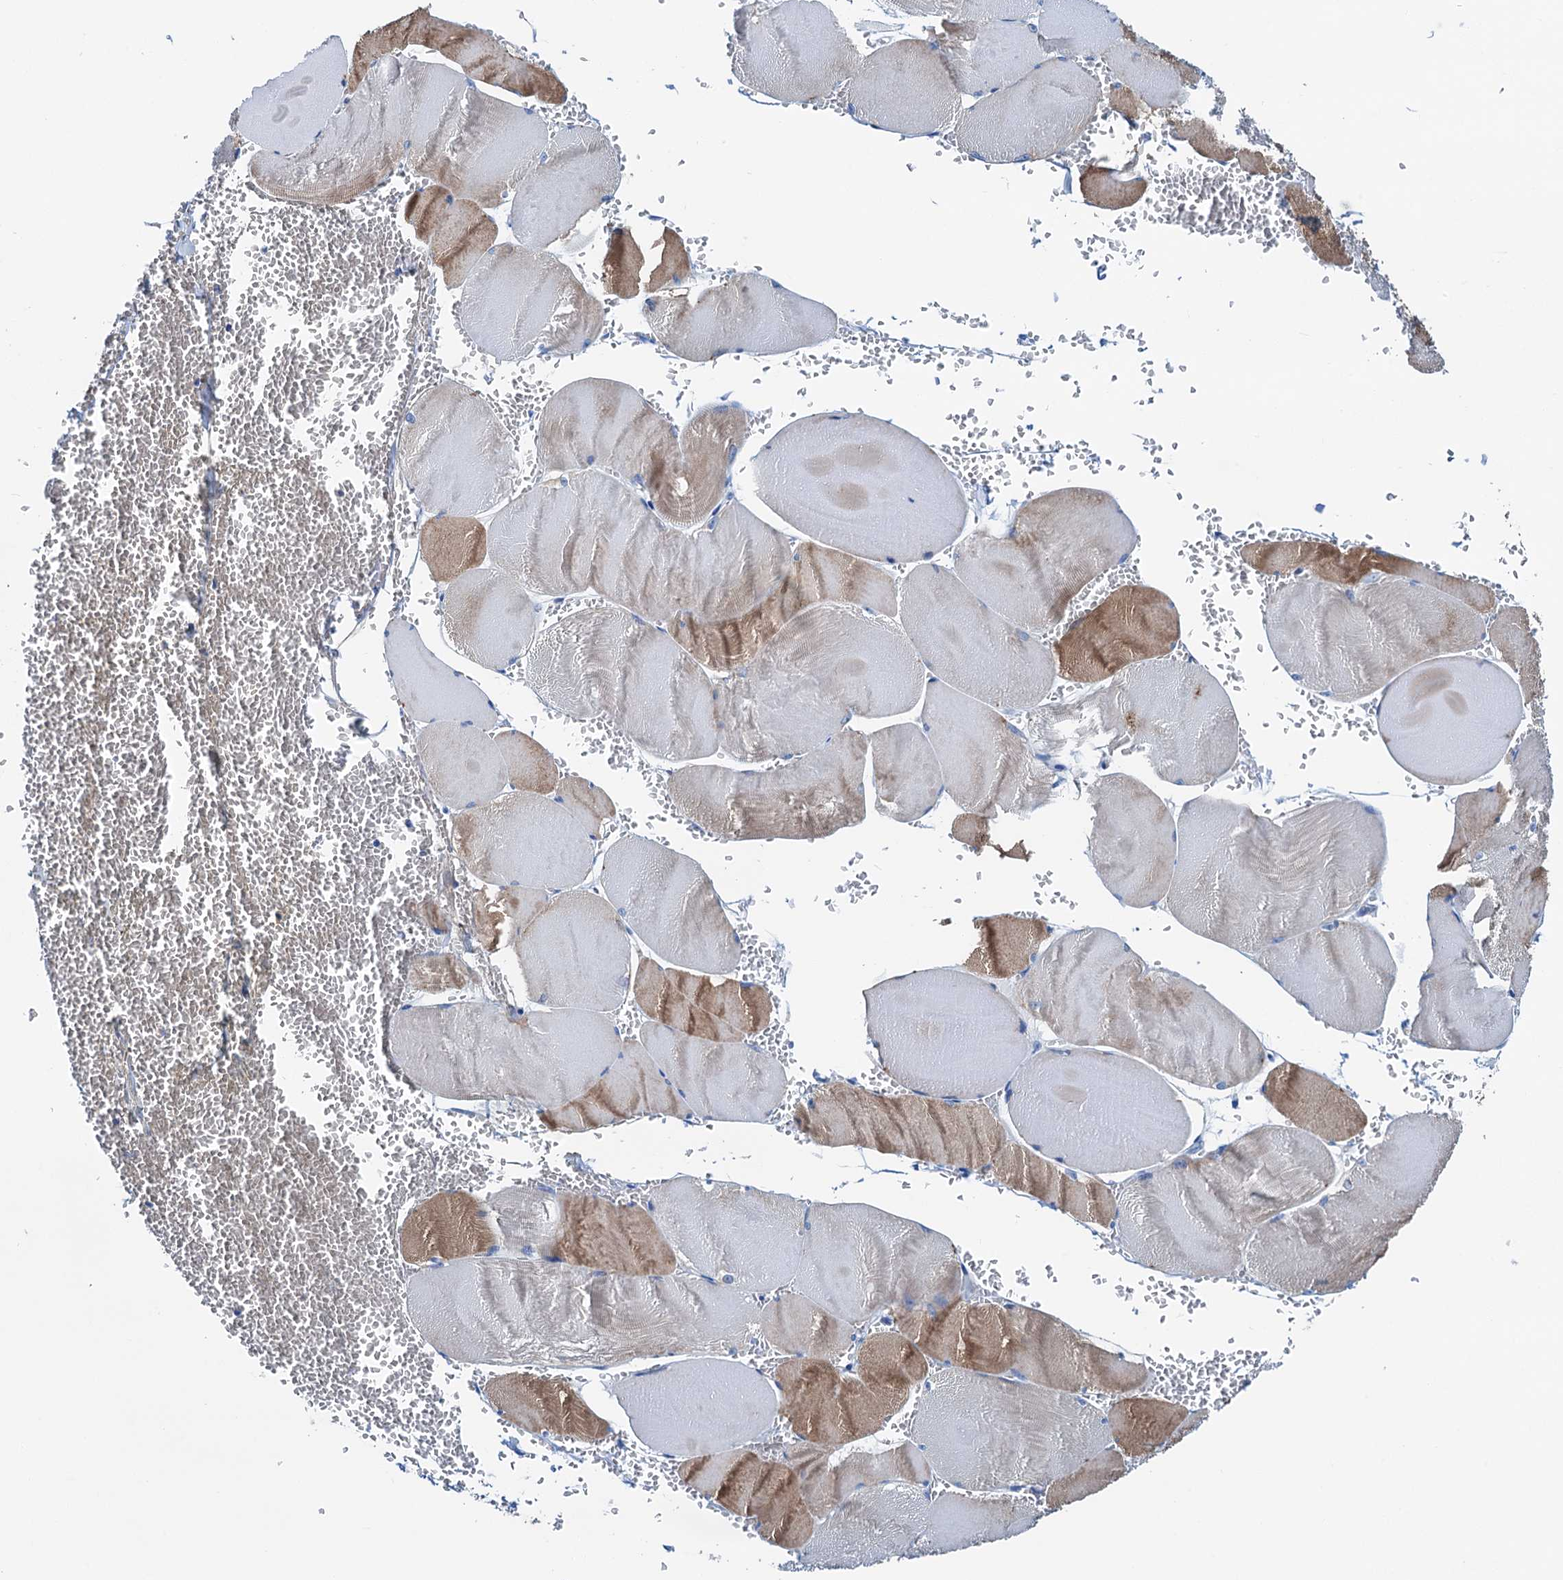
{"staining": {"intensity": "strong", "quantity": "25%-75%", "location": "cytoplasmic/membranous"}, "tissue": "skeletal muscle", "cell_type": "Myocytes", "image_type": "normal", "snomed": [{"axis": "morphology", "description": "Normal tissue, NOS"}, {"axis": "morphology", "description": "Basal cell carcinoma"}, {"axis": "topography", "description": "Skeletal muscle"}], "caption": "DAB (3,3'-diaminobenzidine) immunohistochemical staining of unremarkable skeletal muscle demonstrates strong cytoplasmic/membranous protein positivity in about 25%-75% of myocytes. The protein of interest is shown in brown color, while the nuclei are stained blue.", "gene": "KNDC1", "patient": {"sex": "female", "age": 64}}